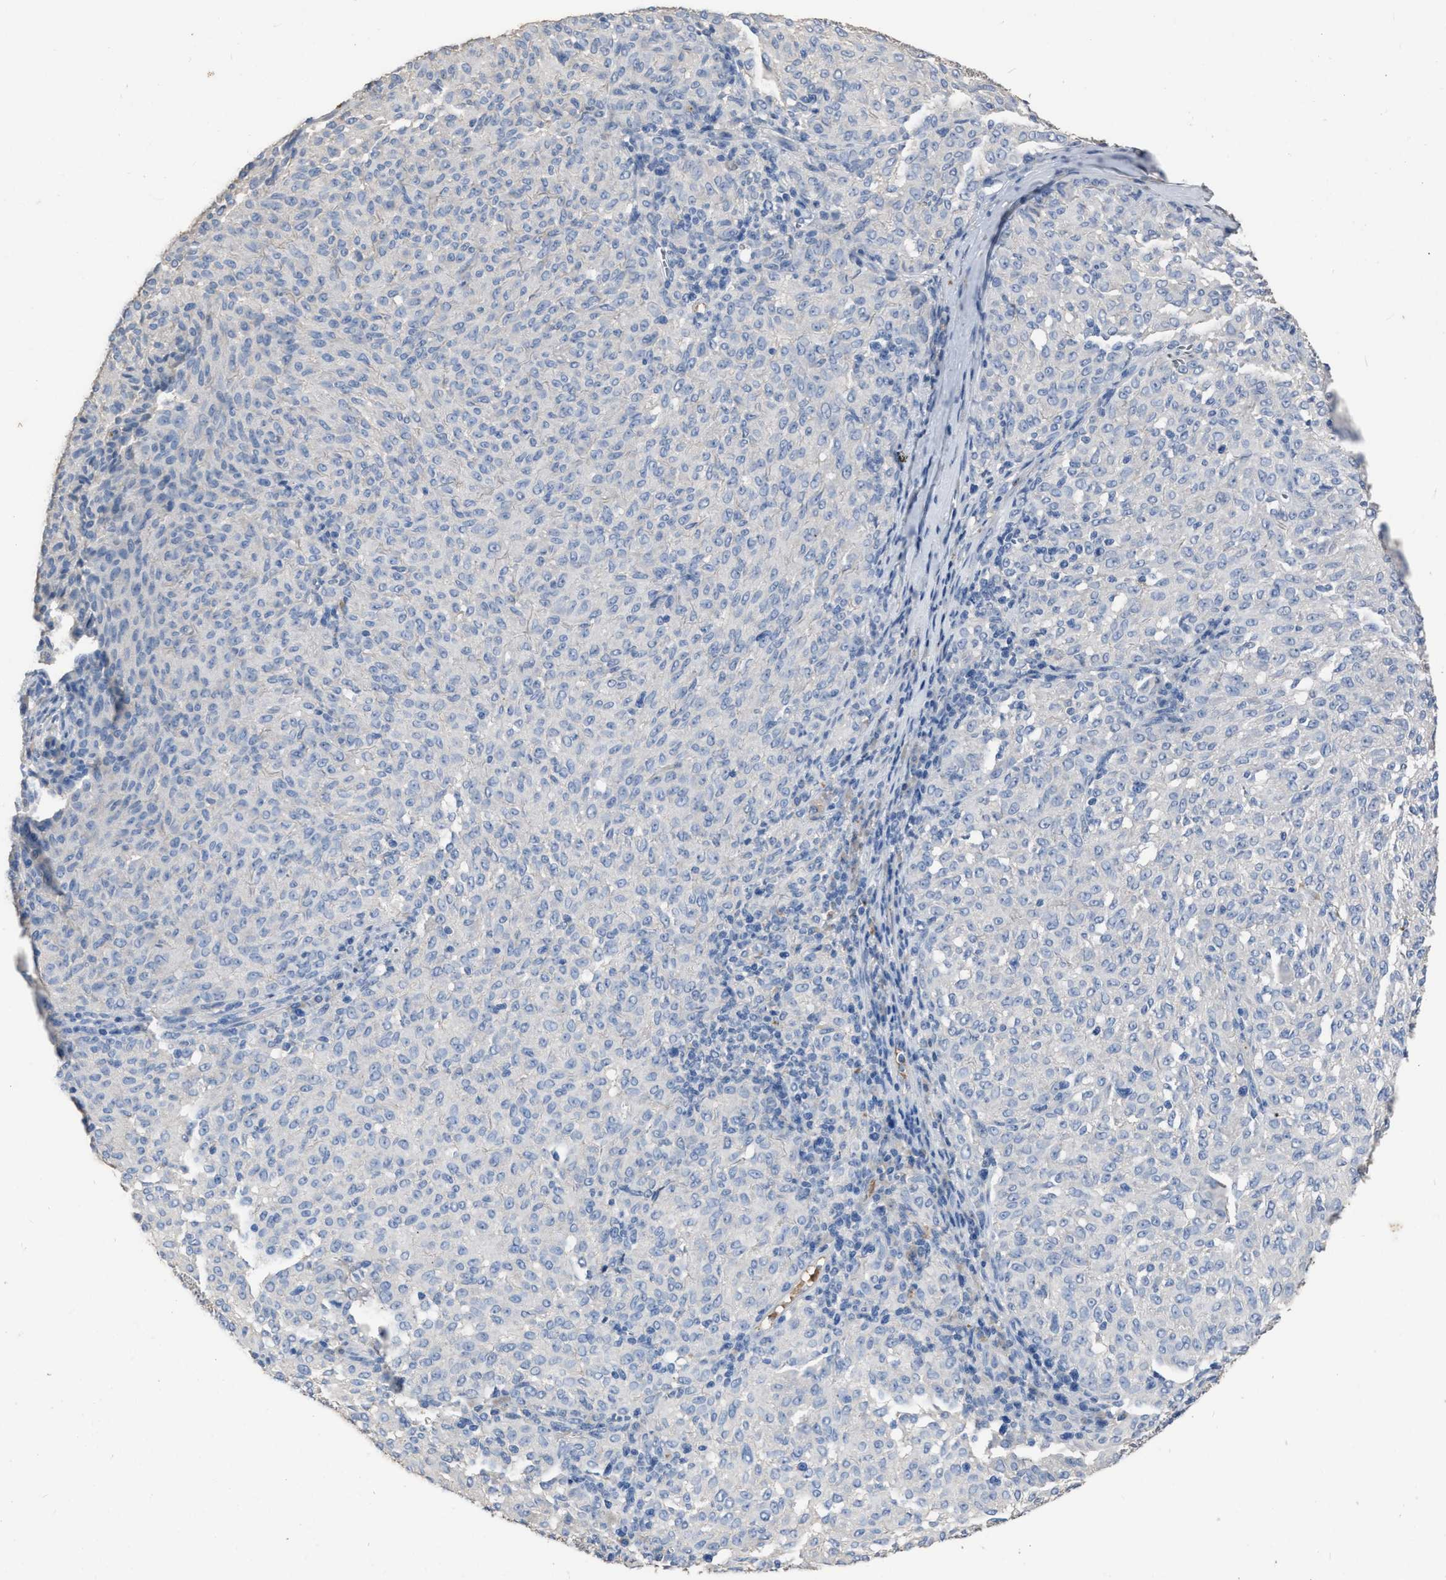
{"staining": {"intensity": "negative", "quantity": "none", "location": "none"}, "tissue": "melanoma", "cell_type": "Tumor cells", "image_type": "cancer", "snomed": [{"axis": "morphology", "description": "Malignant melanoma, NOS"}, {"axis": "topography", "description": "Skin"}], "caption": "IHC photomicrograph of melanoma stained for a protein (brown), which exhibits no positivity in tumor cells.", "gene": "HABP2", "patient": {"sex": "female", "age": 72}}